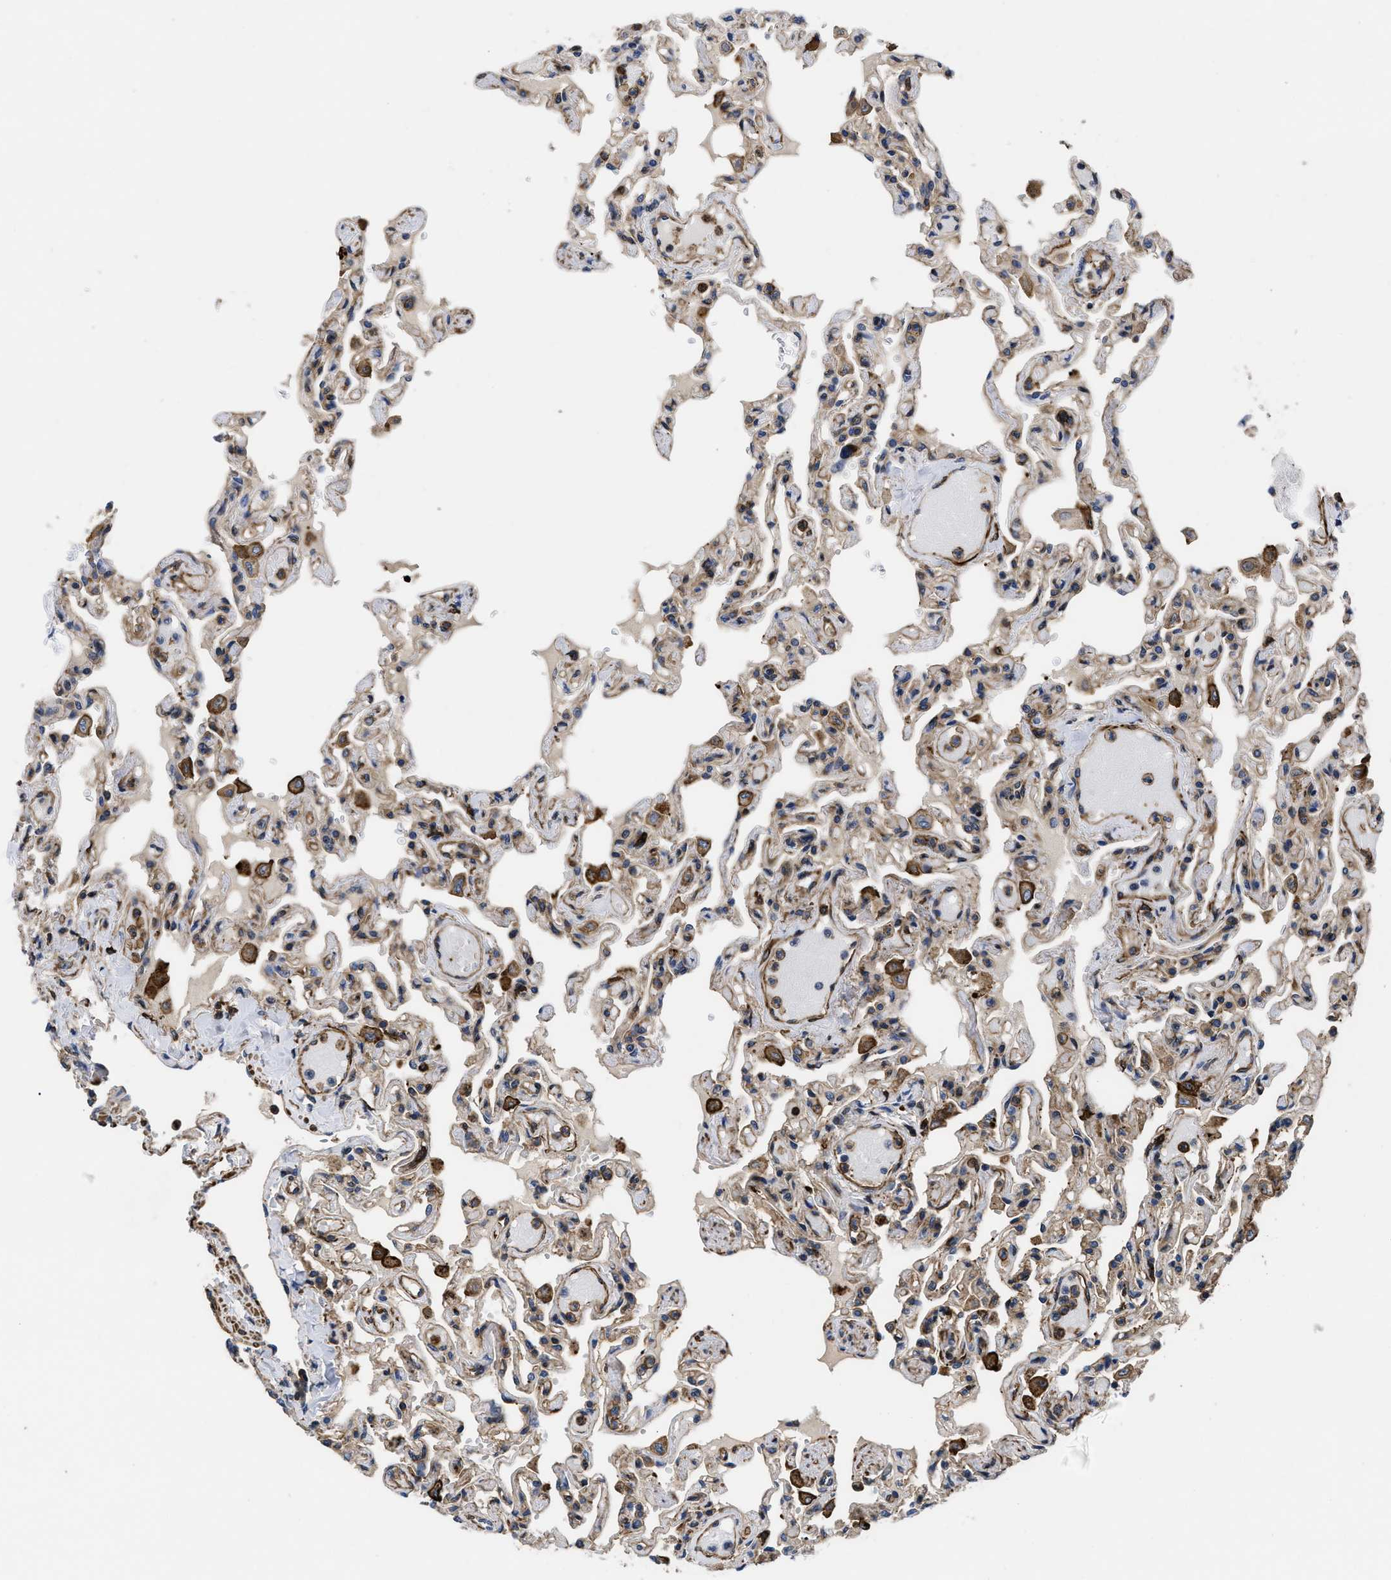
{"staining": {"intensity": "moderate", "quantity": ">75%", "location": "cytoplasmic/membranous"}, "tissue": "lung", "cell_type": "Alveolar cells", "image_type": "normal", "snomed": [{"axis": "morphology", "description": "Normal tissue, NOS"}, {"axis": "topography", "description": "Lung"}], "caption": "This image shows immunohistochemistry (IHC) staining of normal lung, with medium moderate cytoplasmic/membranous staining in about >75% of alveolar cells.", "gene": "SCUBE2", "patient": {"sex": "male", "age": 21}}